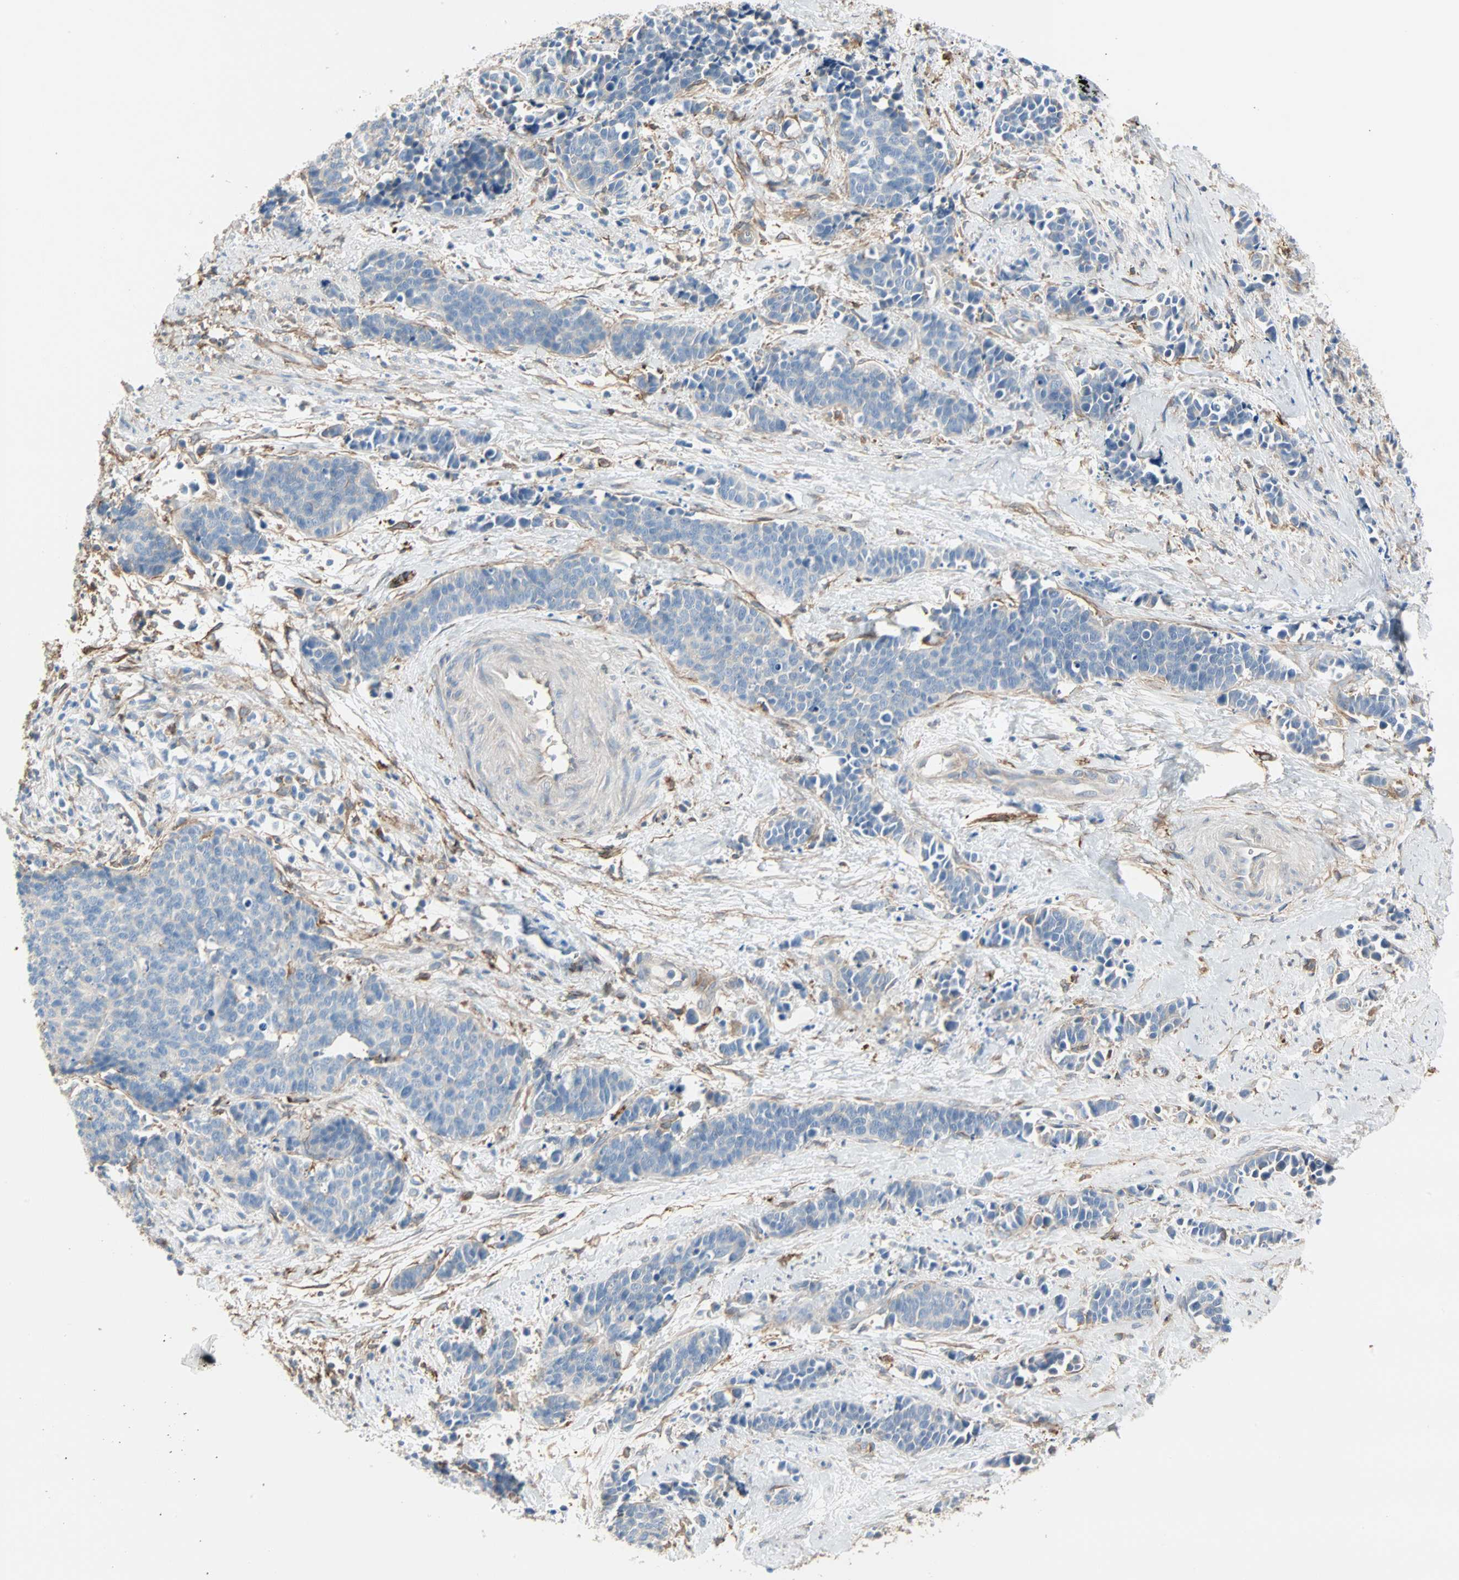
{"staining": {"intensity": "negative", "quantity": "none", "location": "none"}, "tissue": "cervical cancer", "cell_type": "Tumor cells", "image_type": "cancer", "snomed": [{"axis": "morphology", "description": "Squamous cell carcinoma, NOS"}, {"axis": "topography", "description": "Cervix"}], "caption": "An IHC histopathology image of cervical cancer (squamous cell carcinoma) is shown. There is no staining in tumor cells of cervical cancer (squamous cell carcinoma).", "gene": "EPB41L2", "patient": {"sex": "female", "age": 35}}